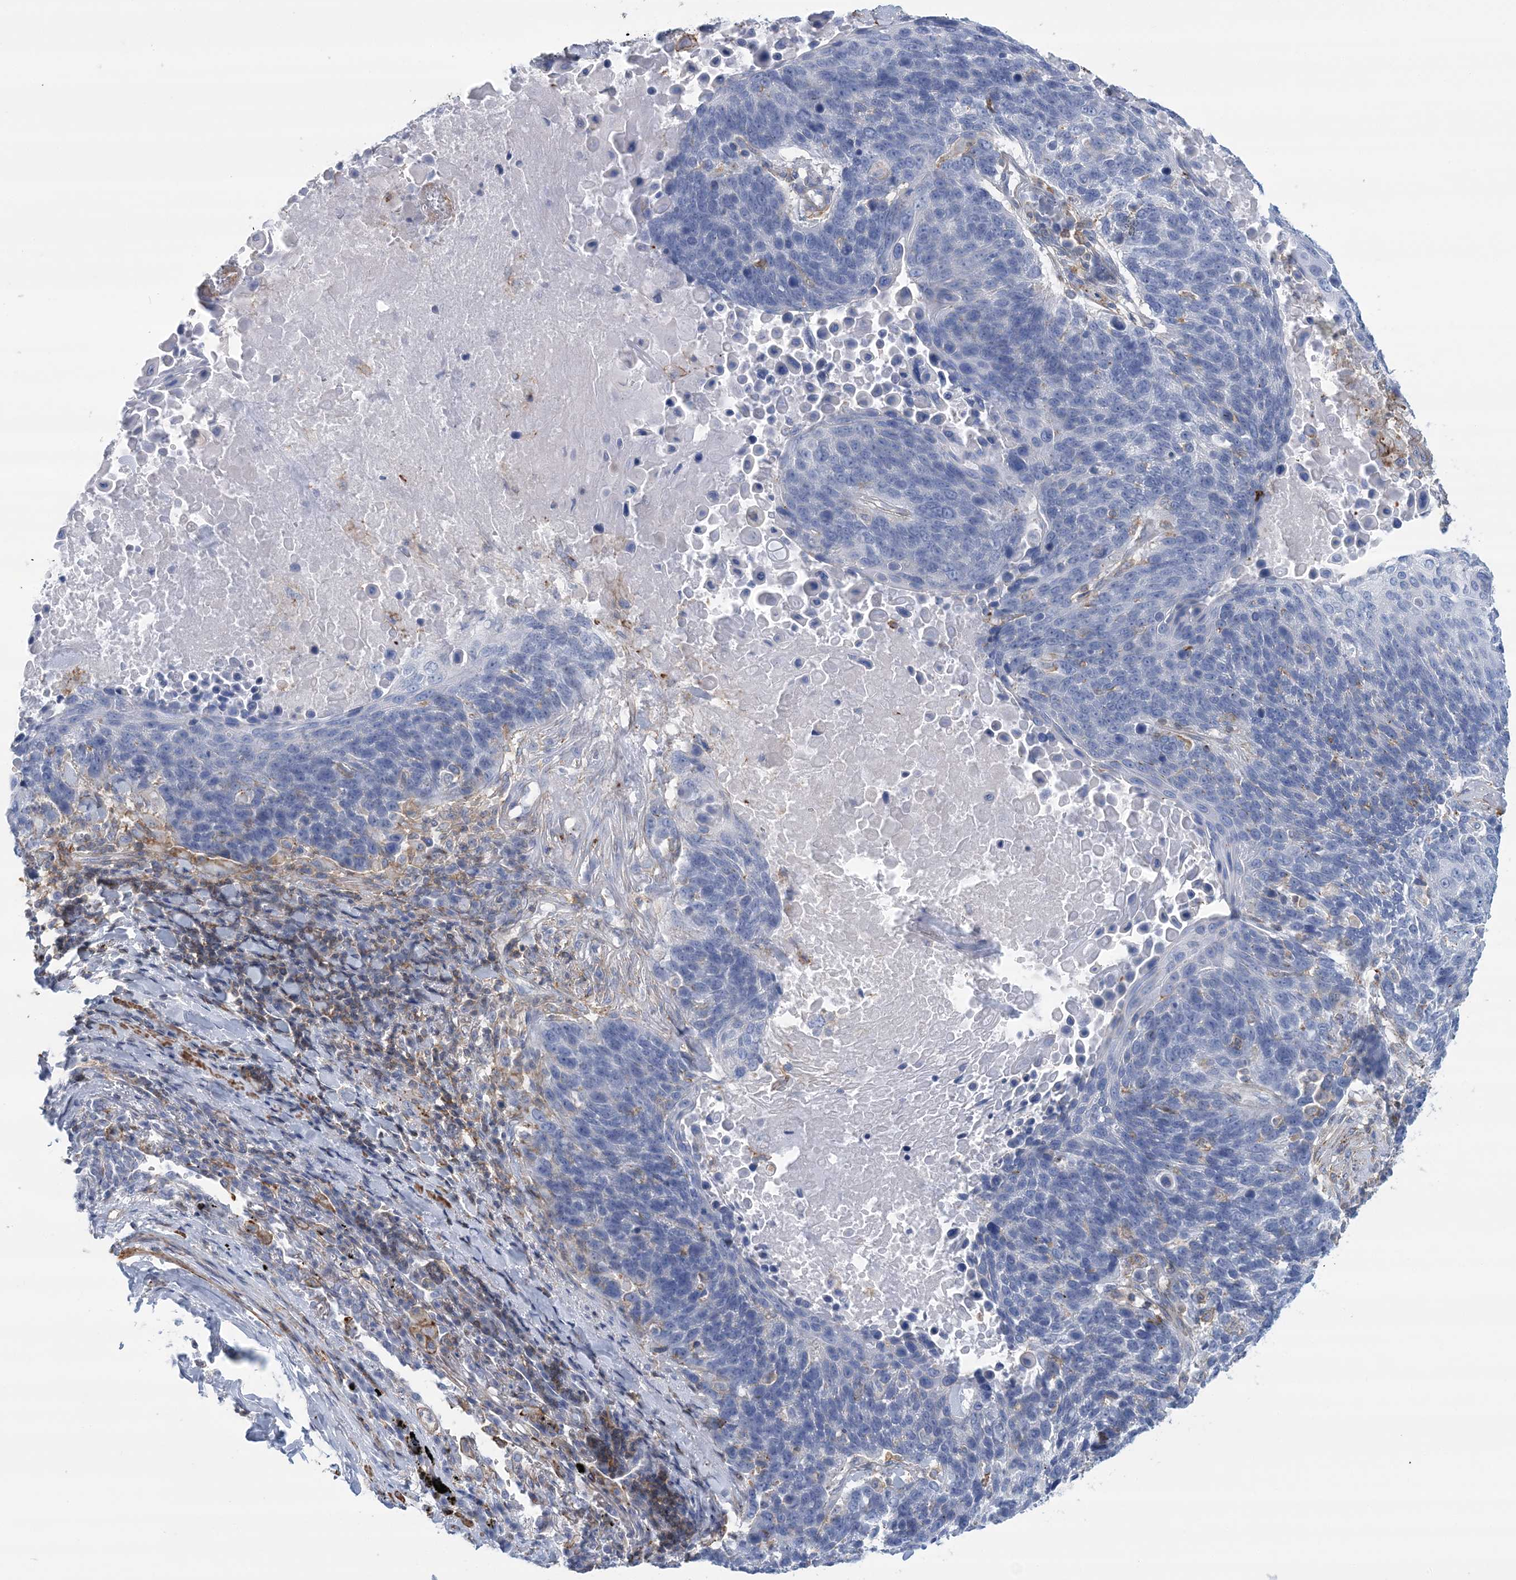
{"staining": {"intensity": "negative", "quantity": "none", "location": "none"}, "tissue": "lung cancer", "cell_type": "Tumor cells", "image_type": "cancer", "snomed": [{"axis": "morphology", "description": "Squamous cell carcinoma, NOS"}, {"axis": "topography", "description": "Lung"}], "caption": "Immunohistochemistry image of neoplastic tissue: human lung cancer (squamous cell carcinoma) stained with DAB (3,3'-diaminobenzidine) demonstrates no significant protein expression in tumor cells.", "gene": "C11orf21", "patient": {"sex": "male", "age": 66}}